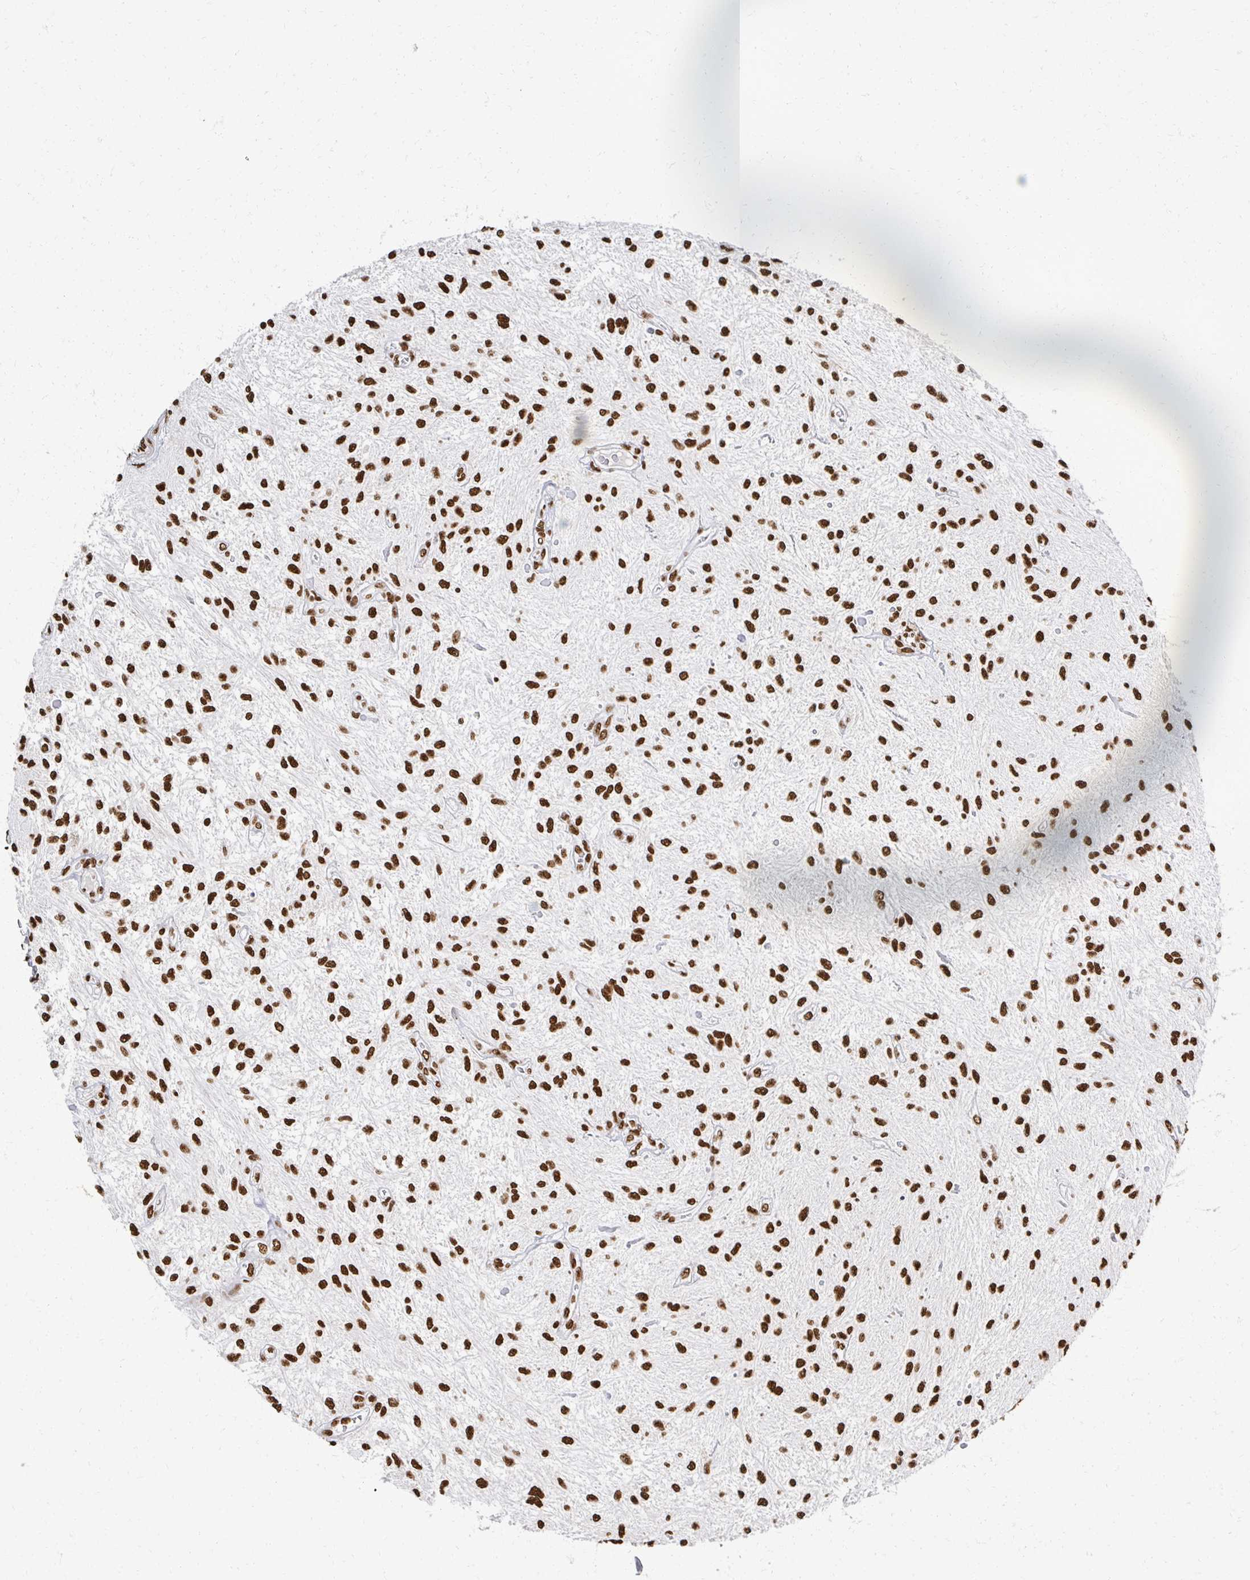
{"staining": {"intensity": "strong", "quantity": ">75%", "location": "nuclear"}, "tissue": "glioma", "cell_type": "Tumor cells", "image_type": "cancer", "snomed": [{"axis": "morphology", "description": "Glioma, malignant, Low grade"}, {"axis": "topography", "description": "Cerebellum"}], "caption": "IHC photomicrograph of neoplastic tissue: malignant low-grade glioma stained using immunohistochemistry (IHC) demonstrates high levels of strong protein expression localized specifically in the nuclear of tumor cells, appearing as a nuclear brown color.", "gene": "RBBP7", "patient": {"sex": "female", "age": 14}}